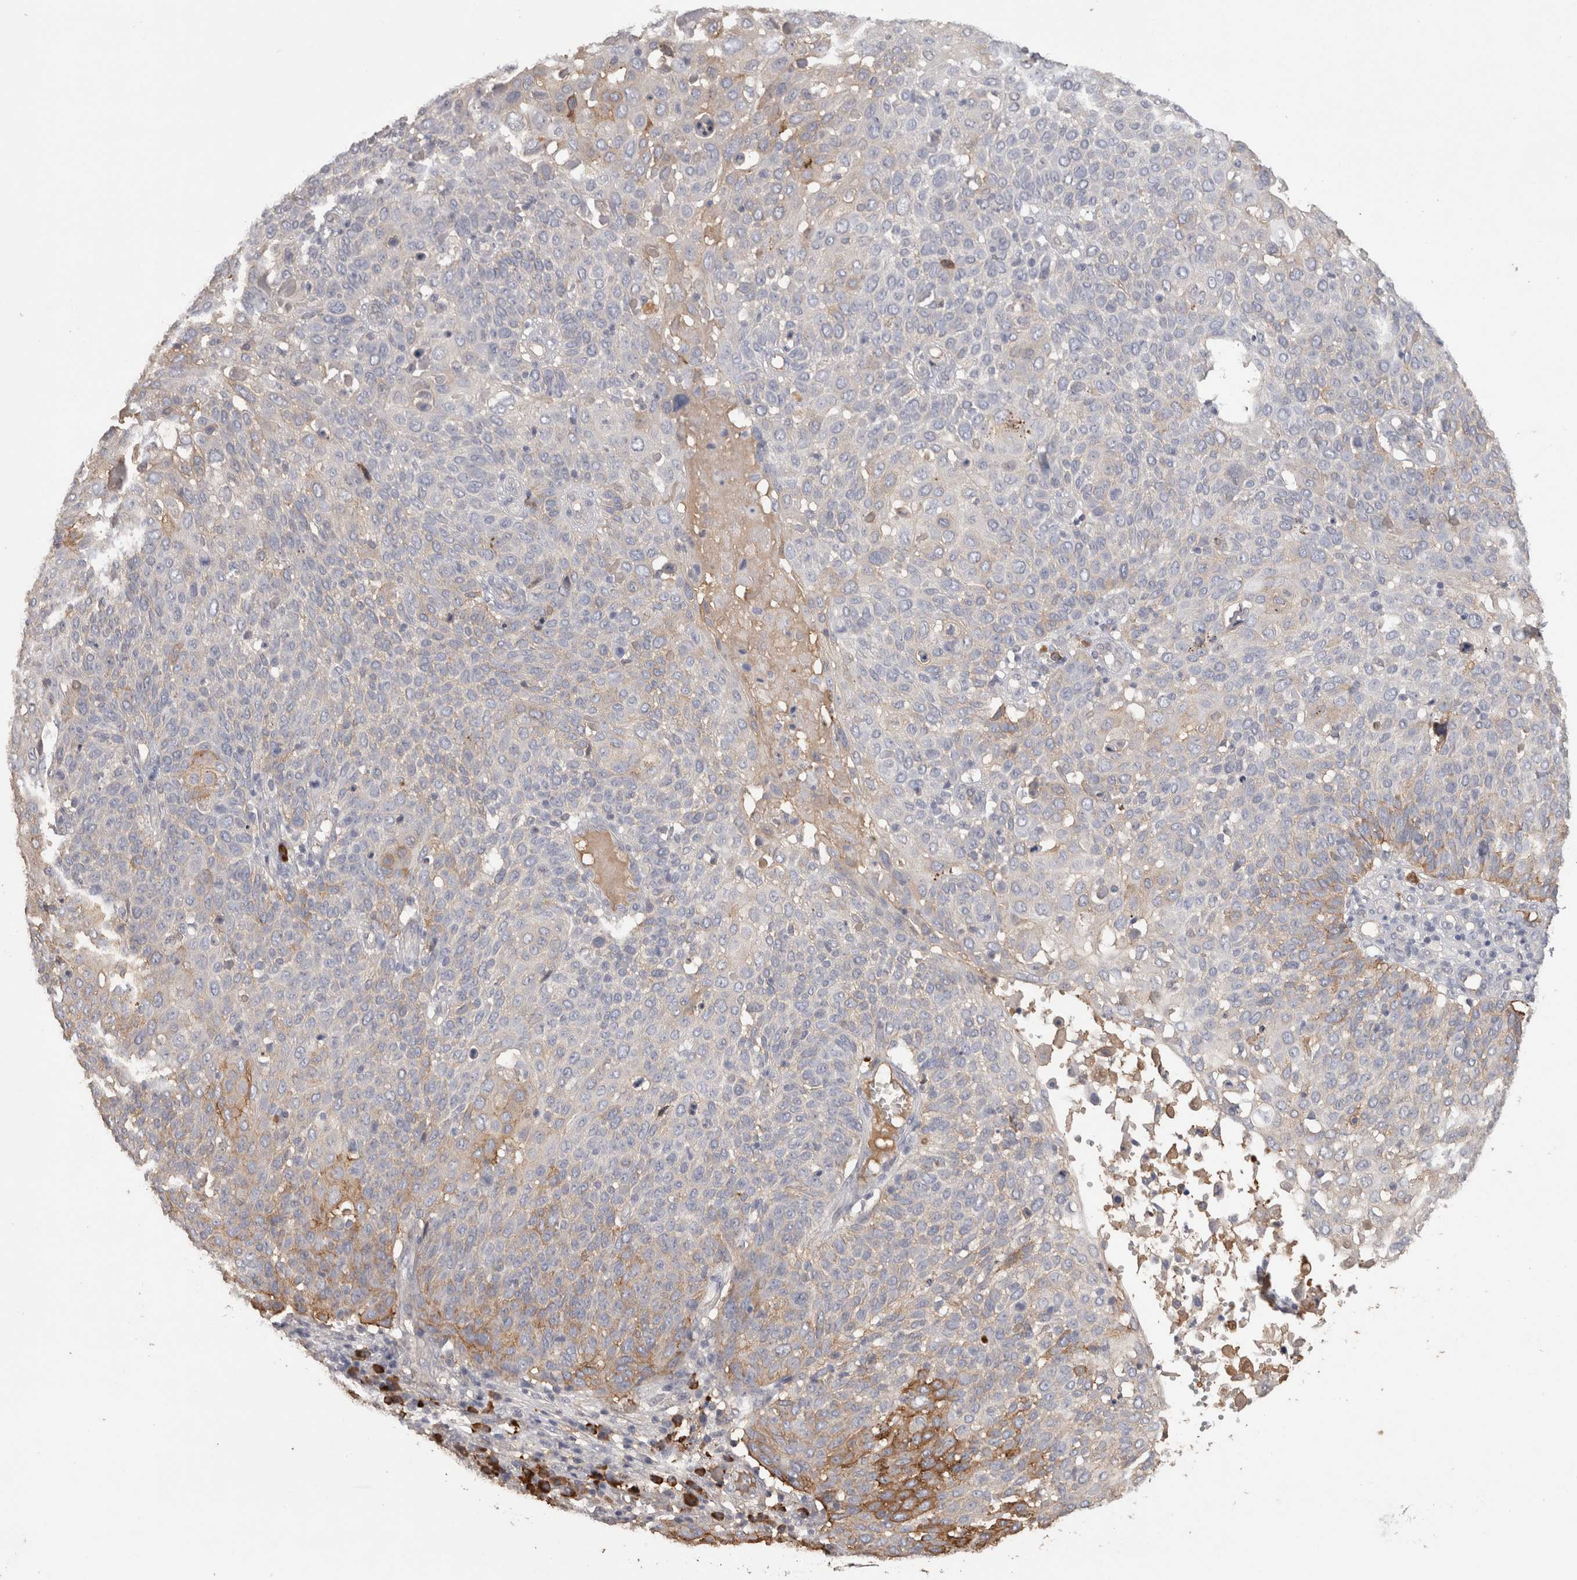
{"staining": {"intensity": "weak", "quantity": "<25%", "location": "cytoplasmic/membranous"}, "tissue": "cervical cancer", "cell_type": "Tumor cells", "image_type": "cancer", "snomed": [{"axis": "morphology", "description": "Squamous cell carcinoma, NOS"}, {"axis": "topography", "description": "Cervix"}], "caption": "Human cervical cancer stained for a protein using IHC exhibits no expression in tumor cells.", "gene": "PPP3CC", "patient": {"sex": "female", "age": 74}}